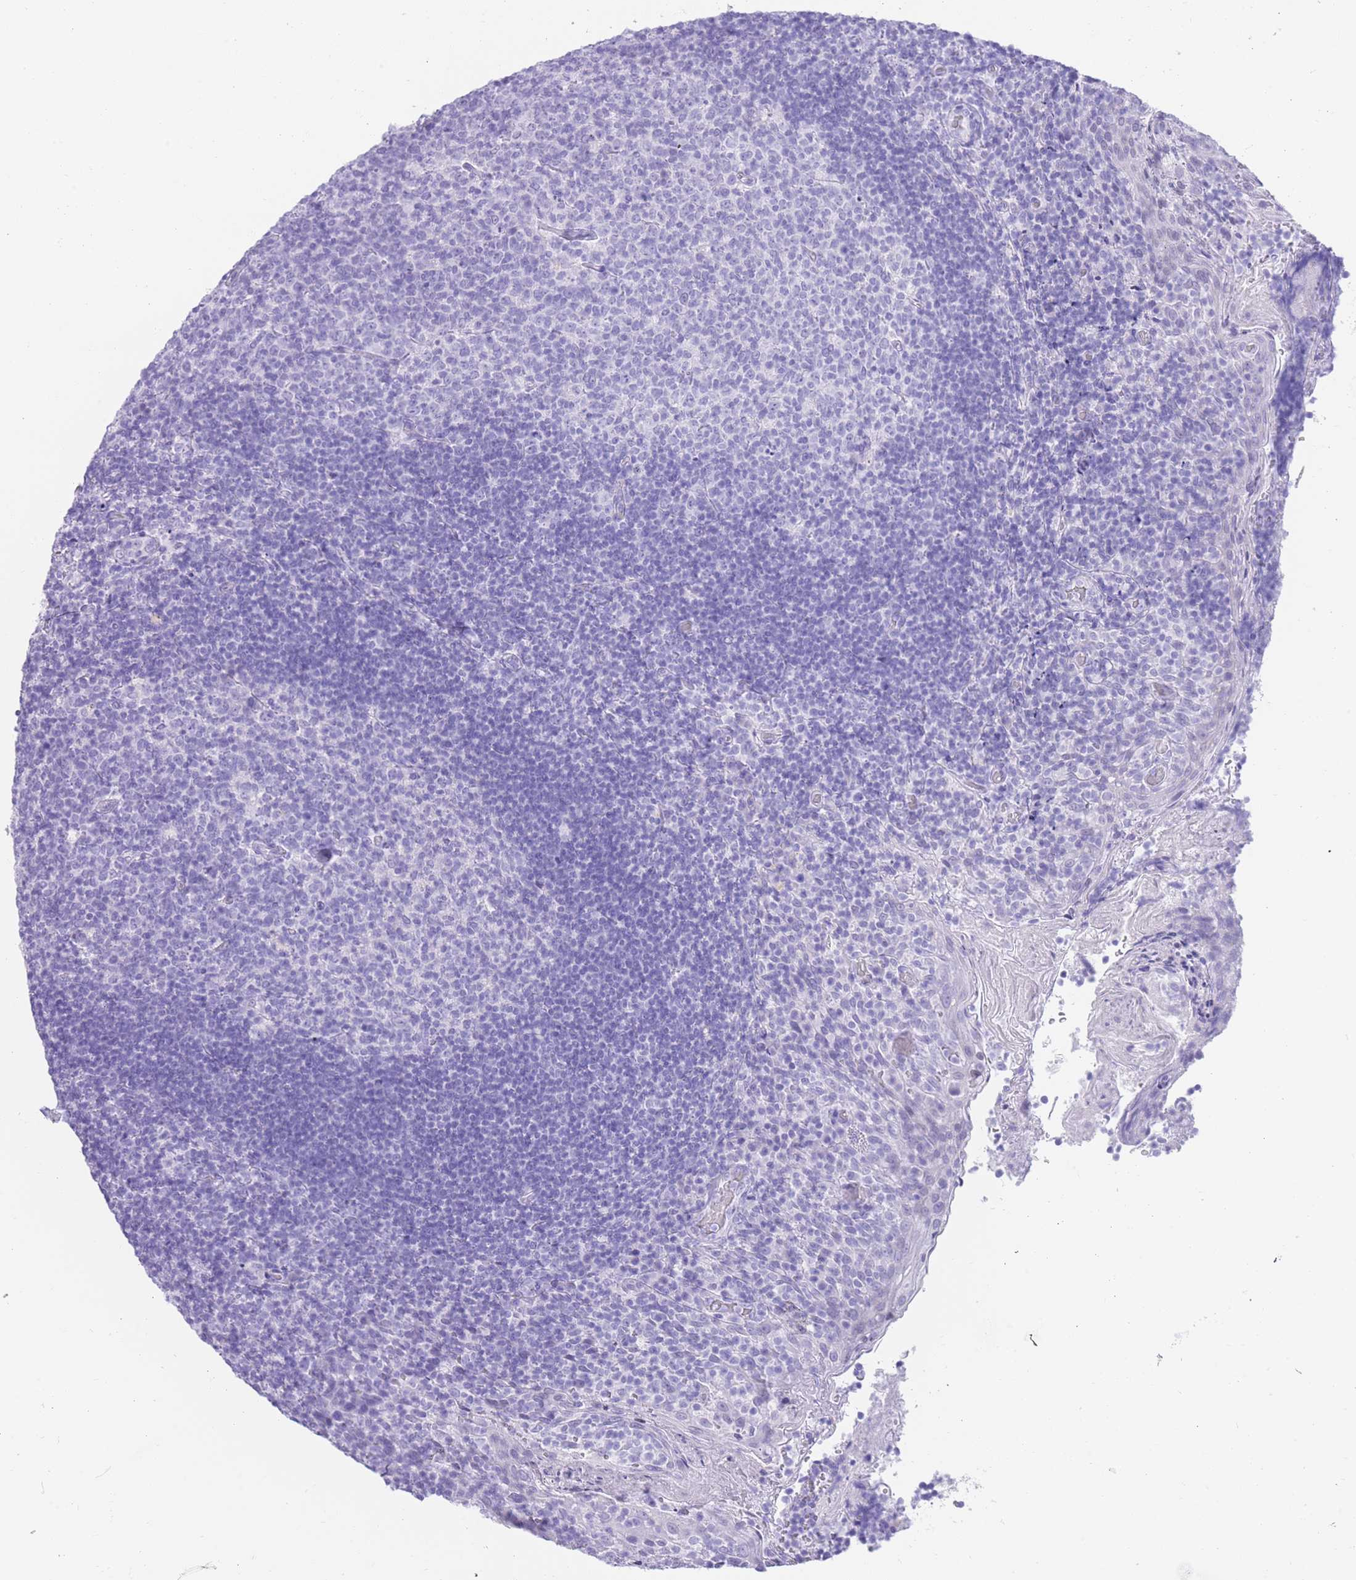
{"staining": {"intensity": "negative", "quantity": "none", "location": "none"}, "tissue": "tonsil", "cell_type": "Germinal center cells", "image_type": "normal", "snomed": [{"axis": "morphology", "description": "Normal tissue, NOS"}, {"axis": "topography", "description": "Tonsil"}], "caption": "DAB (3,3'-diaminobenzidine) immunohistochemical staining of benign human tonsil displays no significant staining in germinal center cells. (DAB (3,3'-diaminobenzidine) immunohistochemistry with hematoxylin counter stain).", "gene": "ELOA2", "patient": {"sex": "female", "age": 10}}